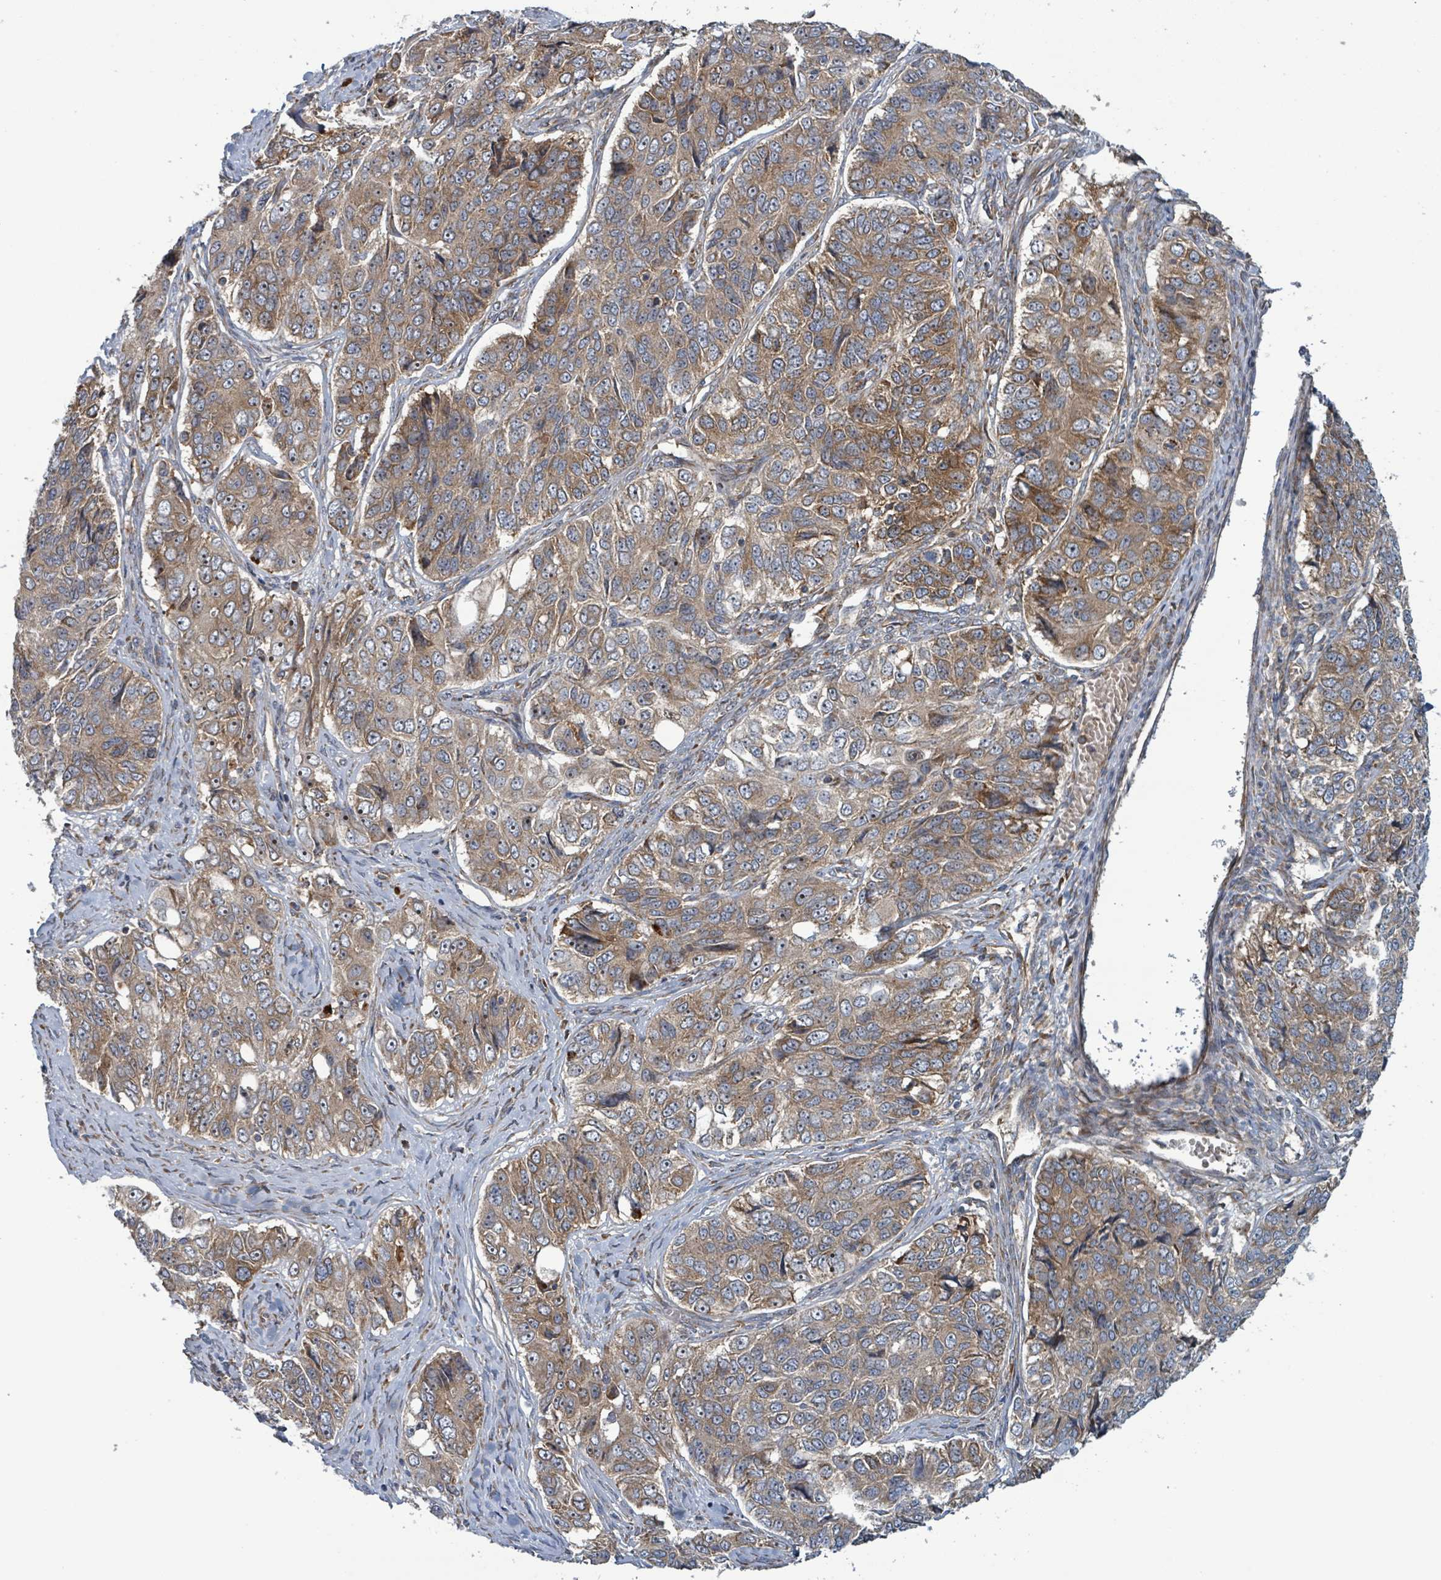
{"staining": {"intensity": "moderate", "quantity": ">75%", "location": "cytoplasmic/membranous,nuclear"}, "tissue": "ovarian cancer", "cell_type": "Tumor cells", "image_type": "cancer", "snomed": [{"axis": "morphology", "description": "Carcinoma, endometroid"}, {"axis": "topography", "description": "Ovary"}], "caption": "About >75% of tumor cells in human endometroid carcinoma (ovarian) demonstrate moderate cytoplasmic/membranous and nuclear protein expression as visualized by brown immunohistochemical staining.", "gene": "OR51E1", "patient": {"sex": "female", "age": 51}}